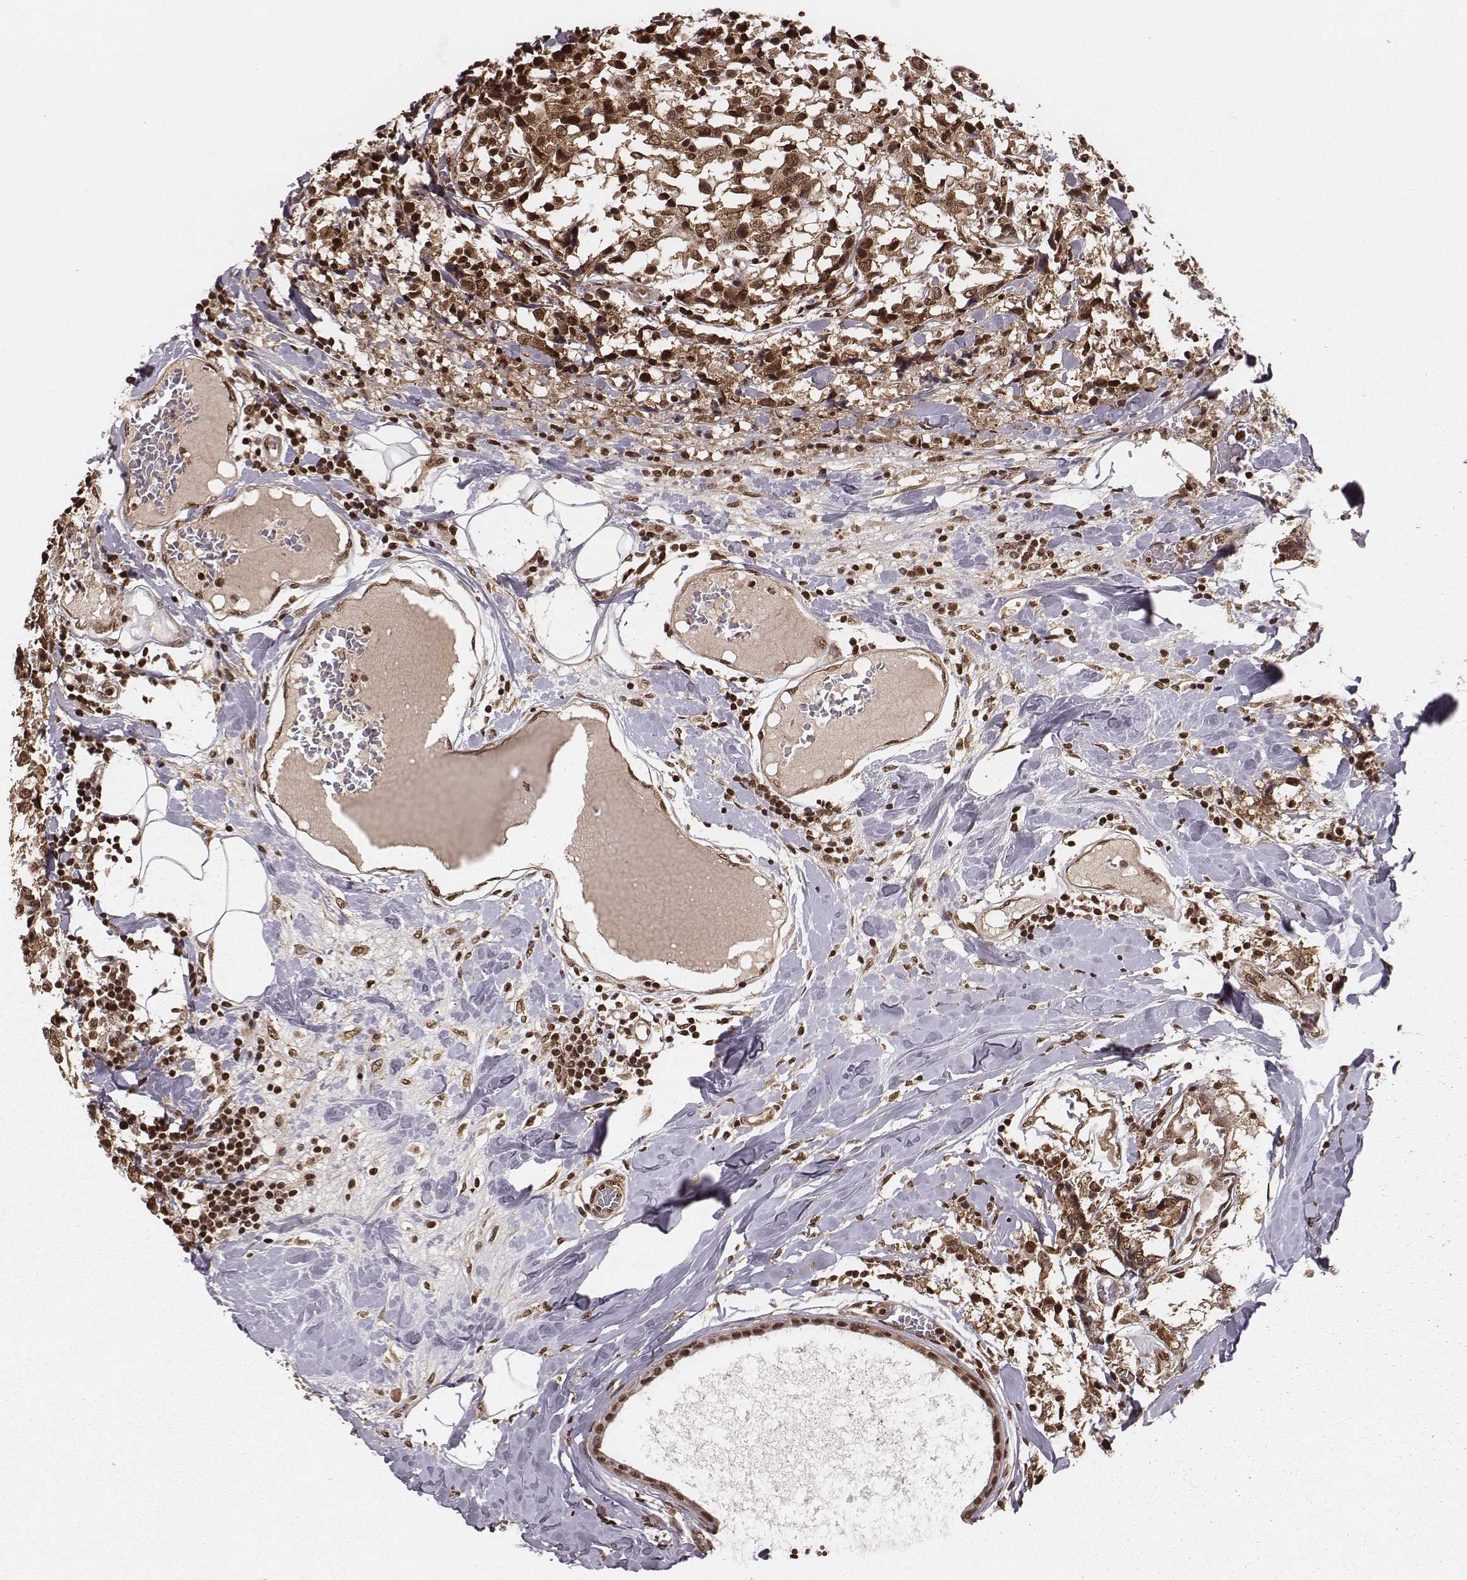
{"staining": {"intensity": "moderate", "quantity": ">75%", "location": "cytoplasmic/membranous,nuclear"}, "tissue": "breast cancer", "cell_type": "Tumor cells", "image_type": "cancer", "snomed": [{"axis": "morphology", "description": "Lobular carcinoma"}, {"axis": "topography", "description": "Breast"}], "caption": "The immunohistochemical stain labels moderate cytoplasmic/membranous and nuclear staining in tumor cells of breast cancer (lobular carcinoma) tissue.", "gene": "NFX1", "patient": {"sex": "female", "age": 59}}